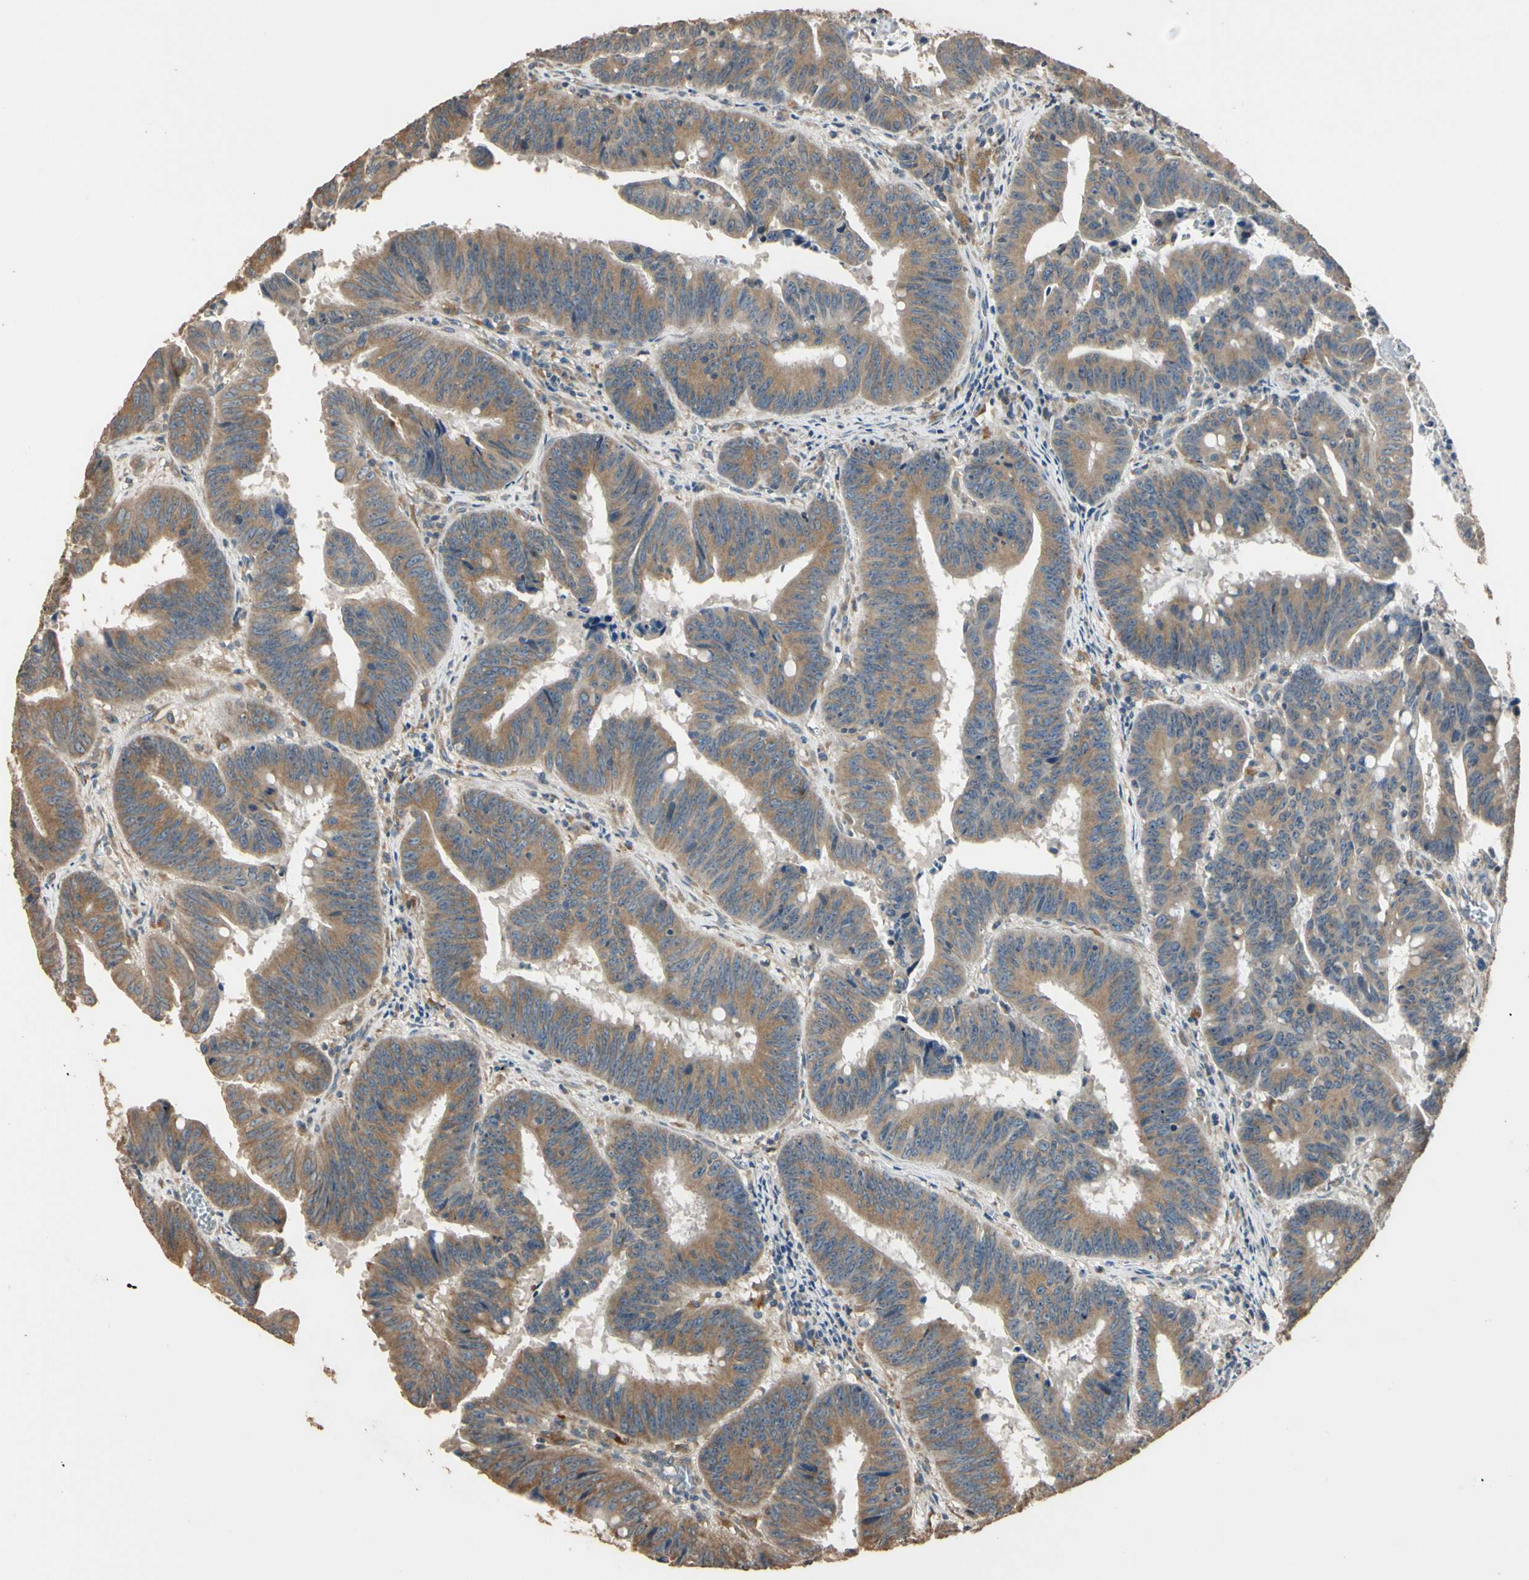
{"staining": {"intensity": "moderate", "quantity": ">75%", "location": "cytoplasmic/membranous"}, "tissue": "colorectal cancer", "cell_type": "Tumor cells", "image_type": "cancer", "snomed": [{"axis": "morphology", "description": "Adenocarcinoma, NOS"}, {"axis": "topography", "description": "Colon"}], "caption": "The micrograph reveals a brown stain indicating the presence of a protein in the cytoplasmic/membranous of tumor cells in colorectal cancer.", "gene": "STX18", "patient": {"sex": "male", "age": 45}}